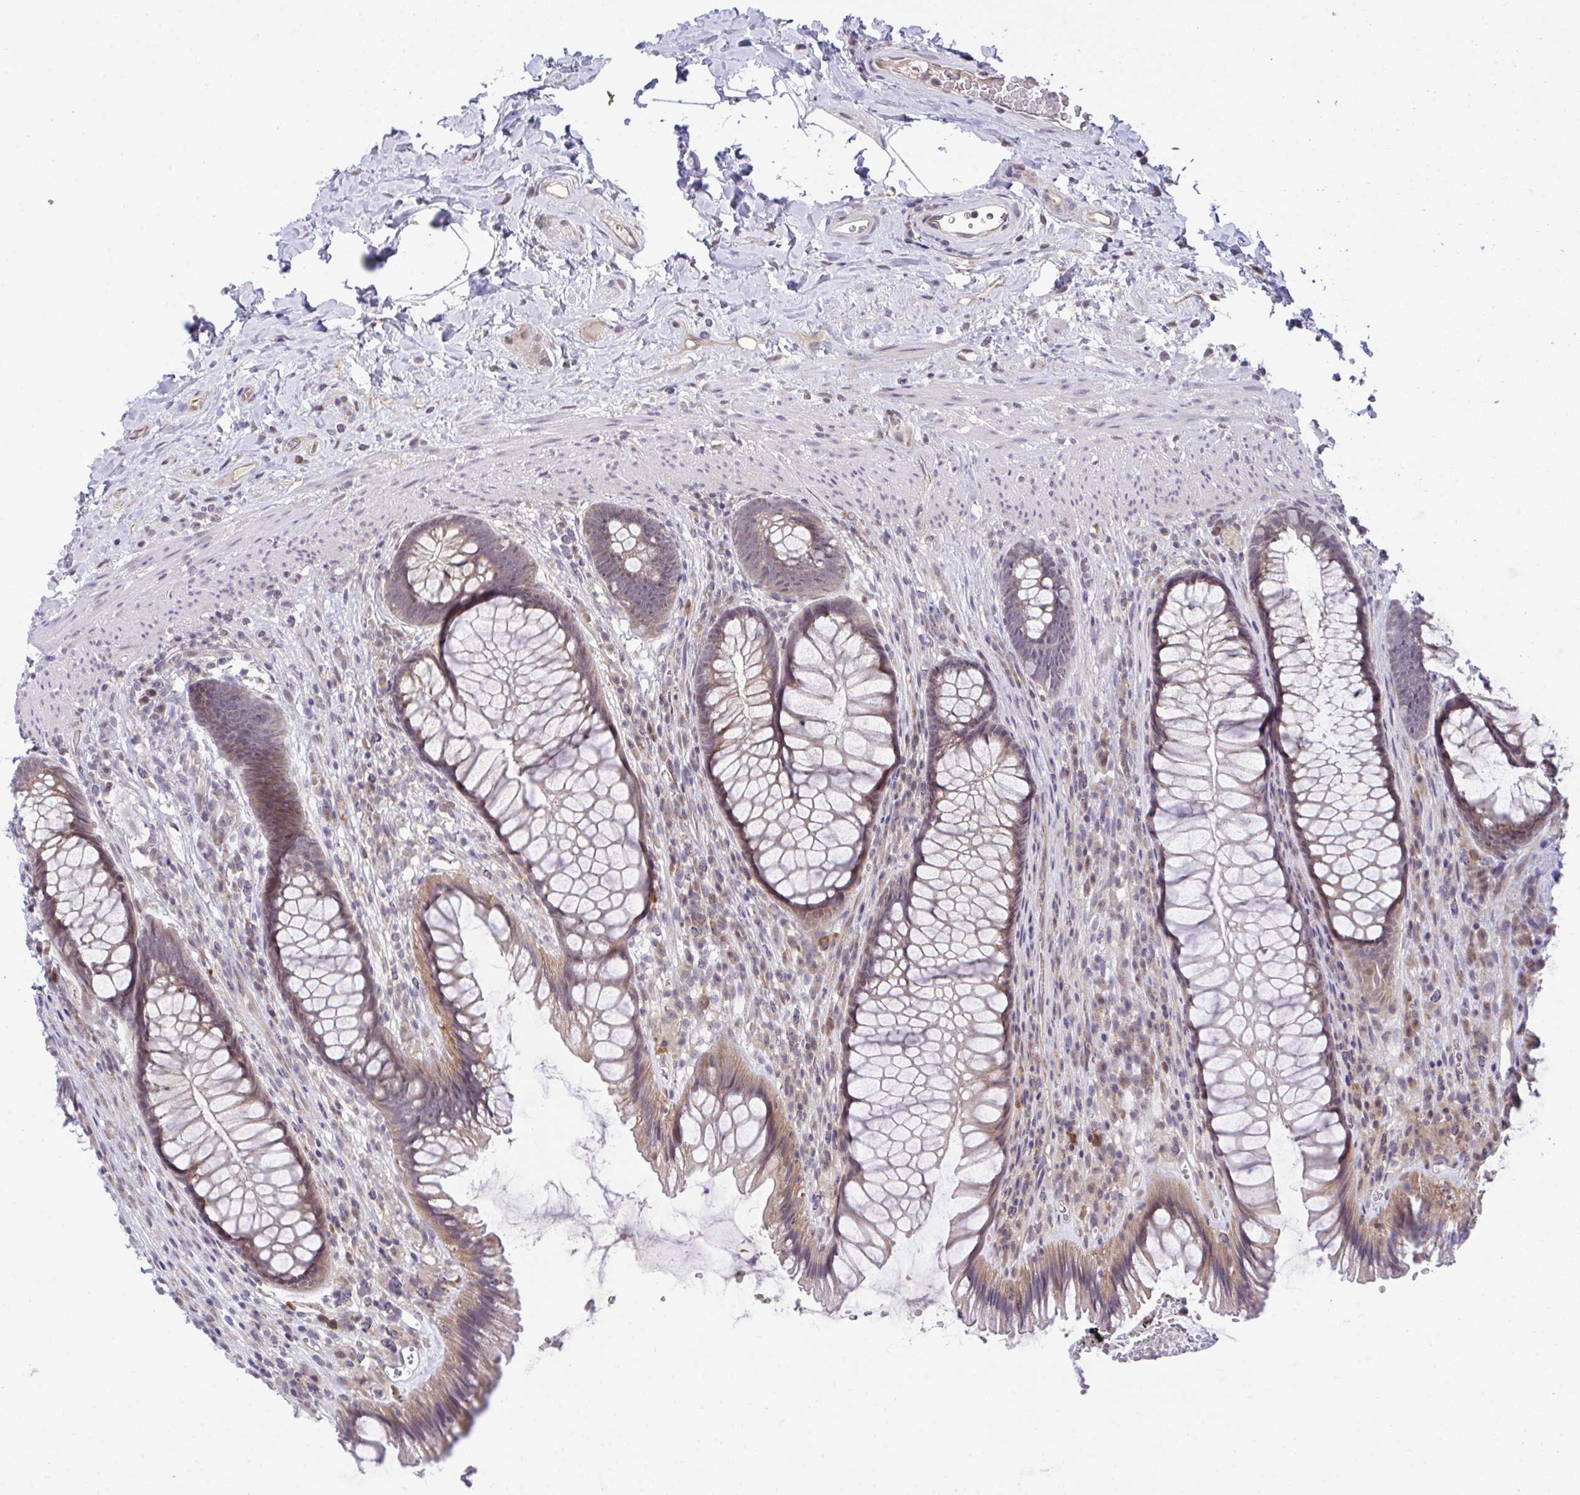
{"staining": {"intensity": "moderate", "quantity": ">75%", "location": "cytoplasmic/membranous"}, "tissue": "rectum", "cell_type": "Glandular cells", "image_type": "normal", "snomed": [{"axis": "morphology", "description": "Normal tissue, NOS"}, {"axis": "topography", "description": "Rectum"}], "caption": "IHC of unremarkable human rectum demonstrates medium levels of moderate cytoplasmic/membranous expression in about >75% of glandular cells. (DAB (3,3'-diaminobenzidine) = brown stain, brightfield microscopy at high magnification).", "gene": "C9orf64", "patient": {"sex": "male", "age": 53}}